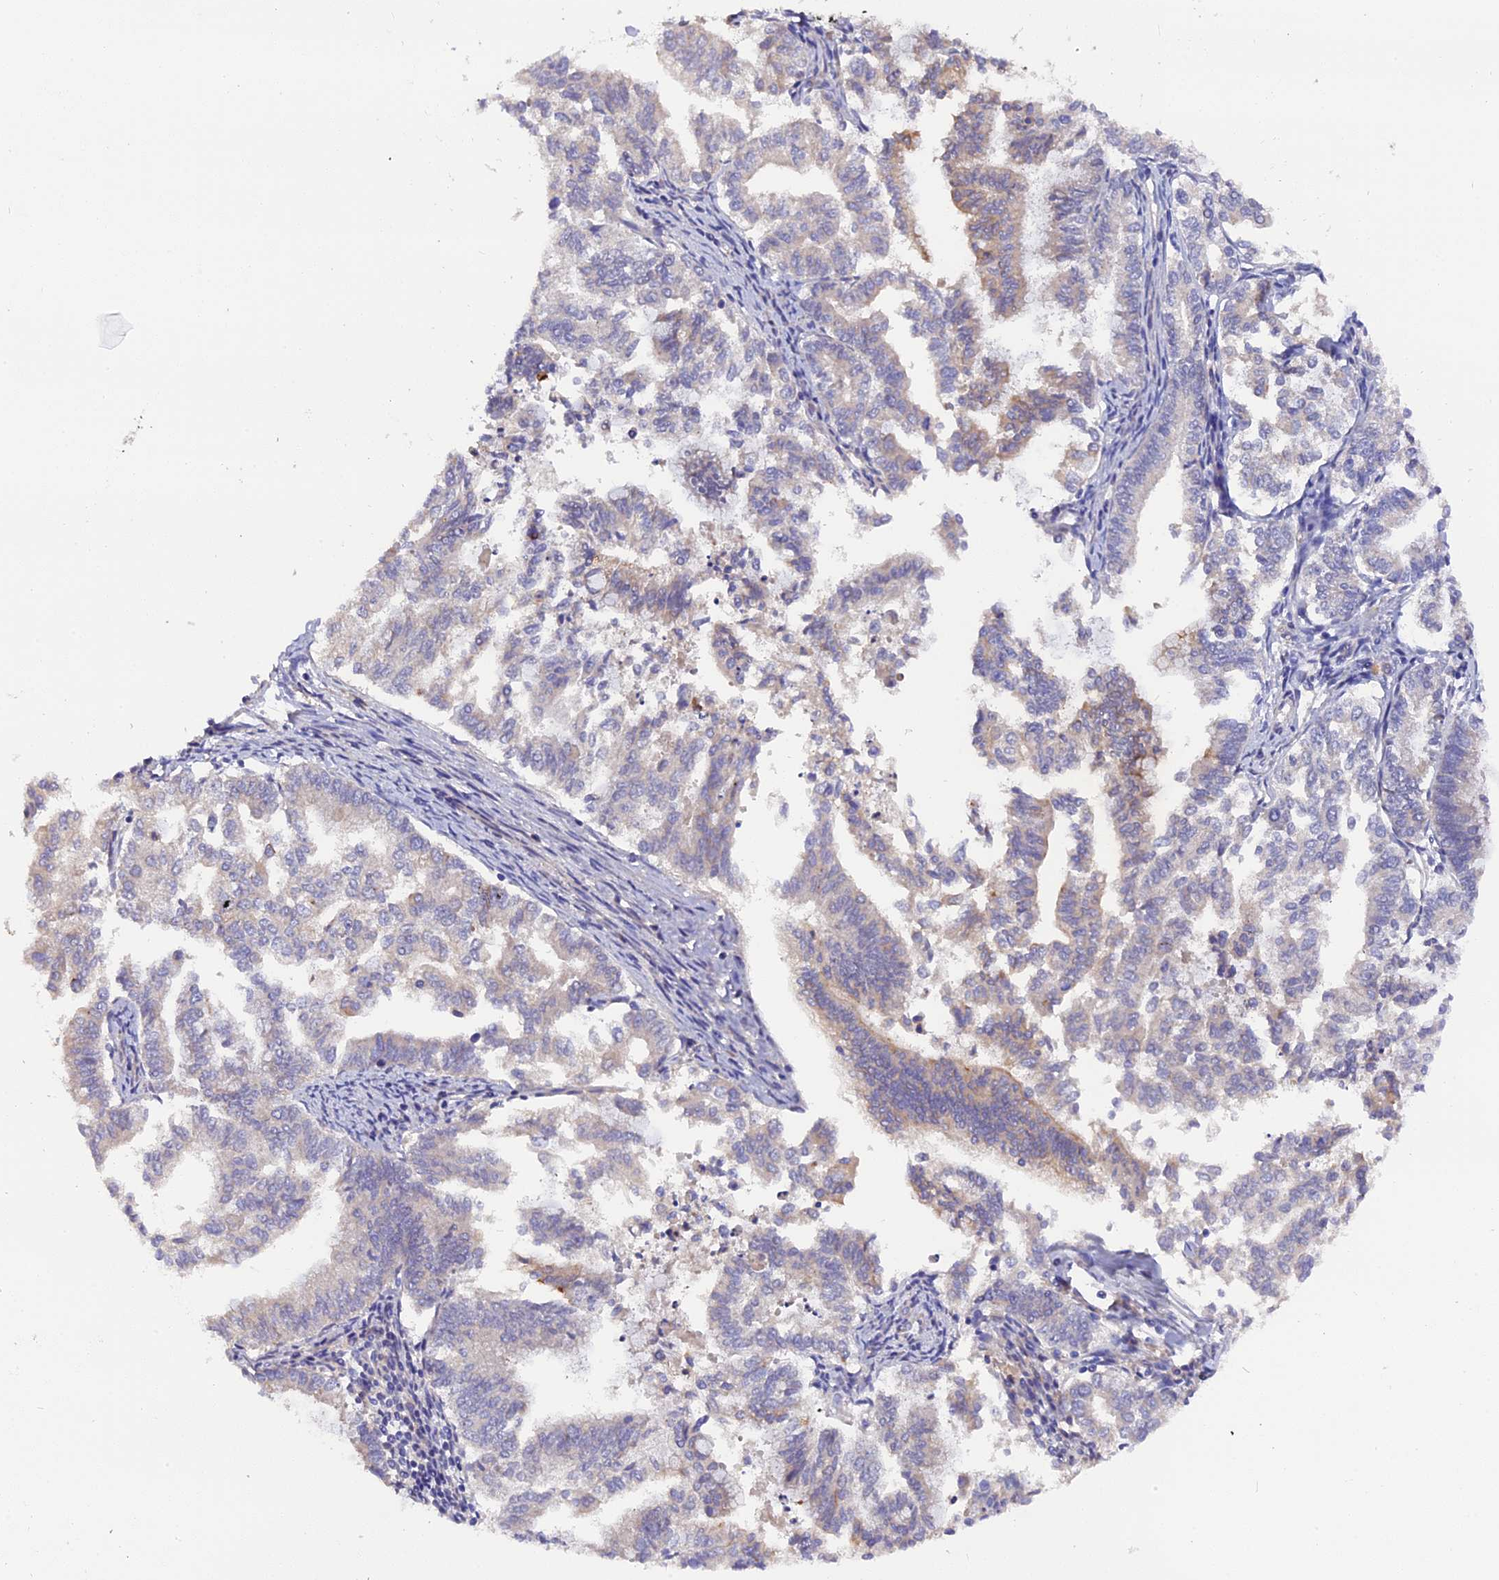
{"staining": {"intensity": "weak", "quantity": "<25%", "location": "cytoplasmic/membranous"}, "tissue": "endometrial cancer", "cell_type": "Tumor cells", "image_type": "cancer", "snomed": [{"axis": "morphology", "description": "Adenocarcinoma, NOS"}, {"axis": "topography", "description": "Endometrium"}], "caption": "There is no significant staining in tumor cells of endometrial cancer.", "gene": "ZCCHC2", "patient": {"sex": "female", "age": 79}}